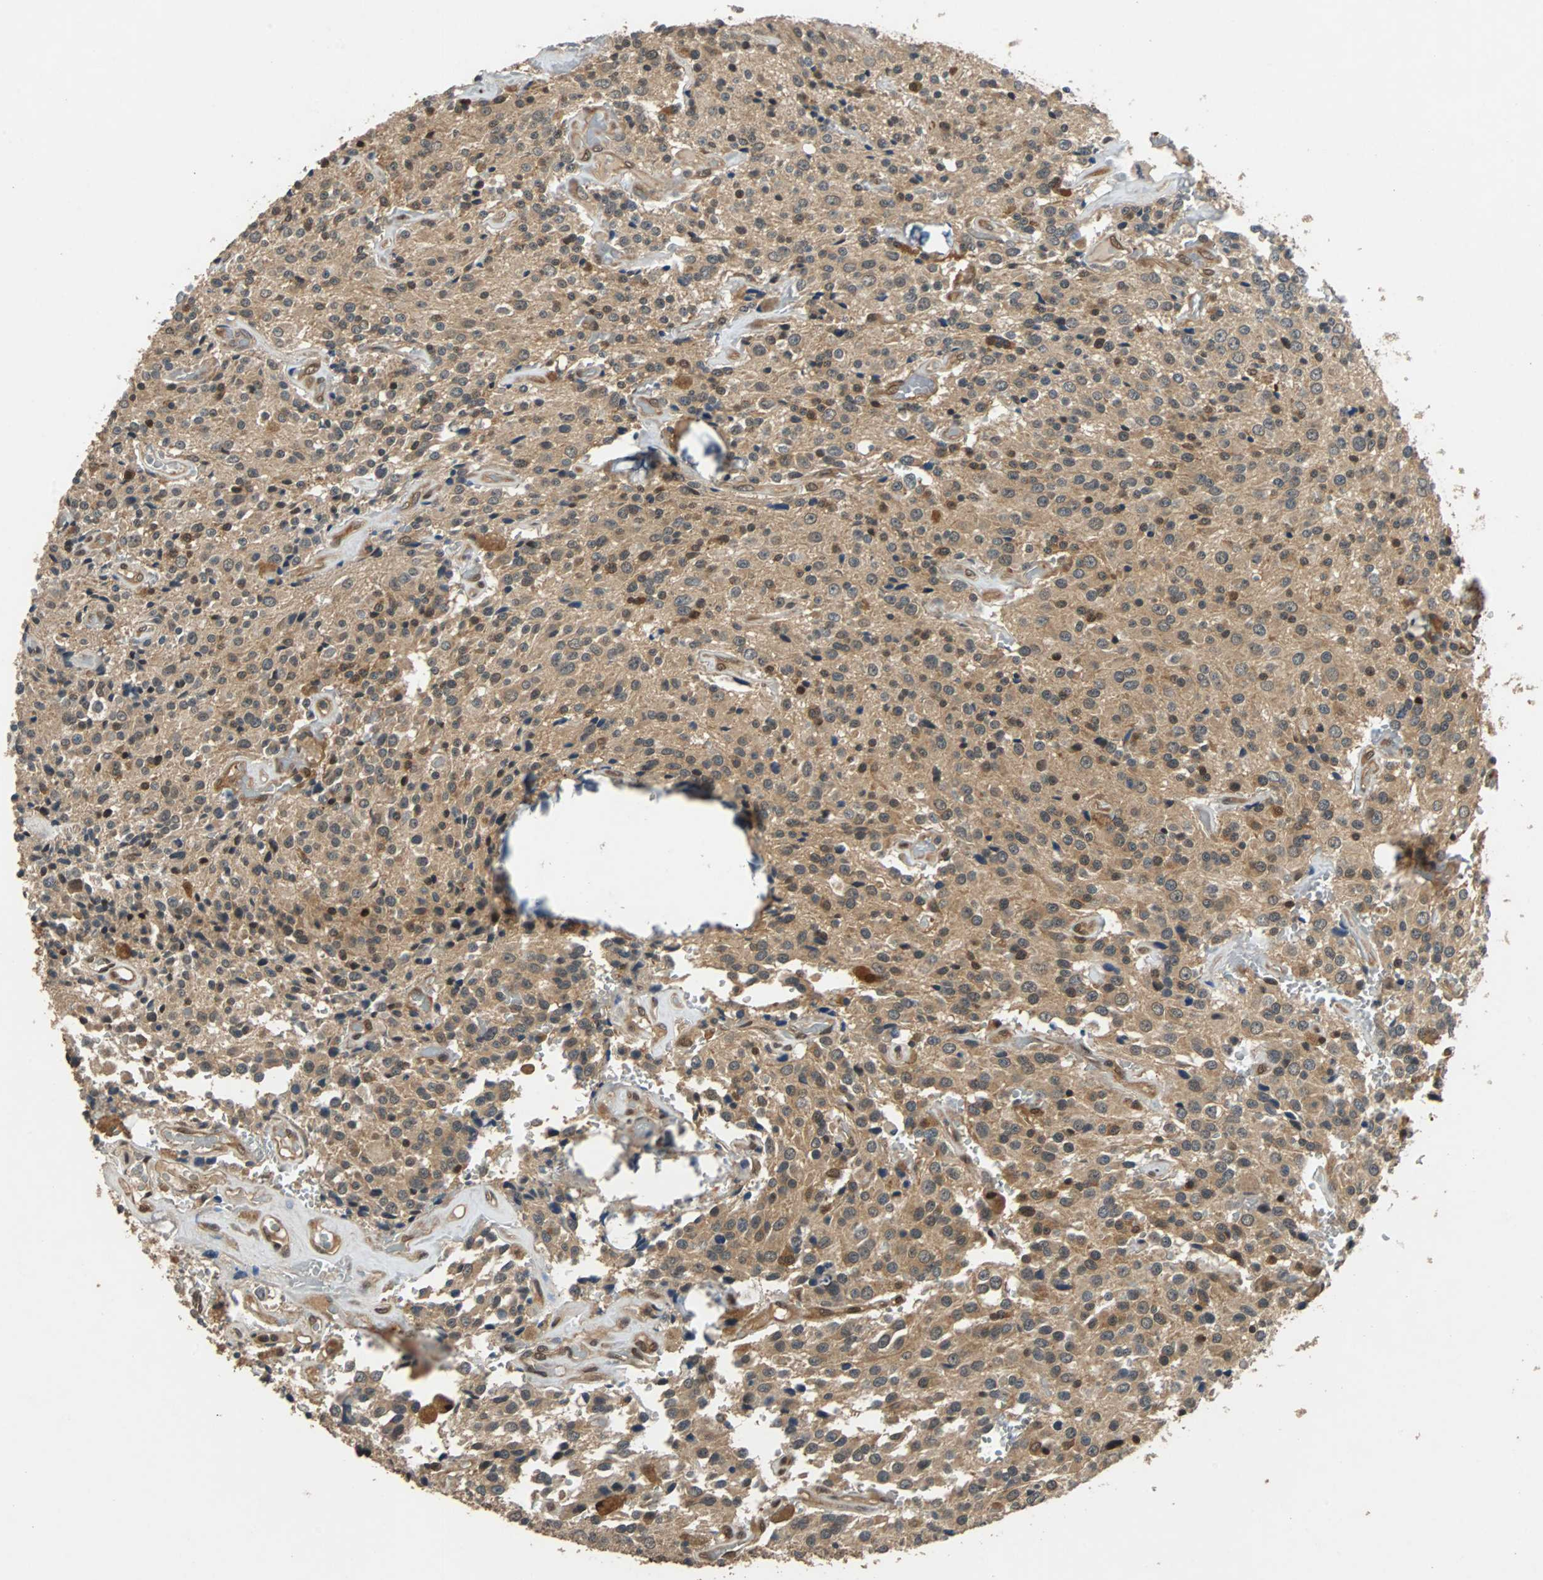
{"staining": {"intensity": "moderate", "quantity": ">75%", "location": "cytoplasmic/membranous"}, "tissue": "glioma", "cell_type": "Tumor cells", "image_type": "cancer", "snomed": [{"axis": "morphology", "description": "Glioma, malignant, Low grade"}, {"axis": "topography", "description": "Brain"}], "caption": "Brown immunohistochemical staining in human glioma displays moderate cytoplasmic/membranous expression in about >75% of tumor cells.", "gene": "PRDX6", "patient": {"sex": "male", "age": 58}}